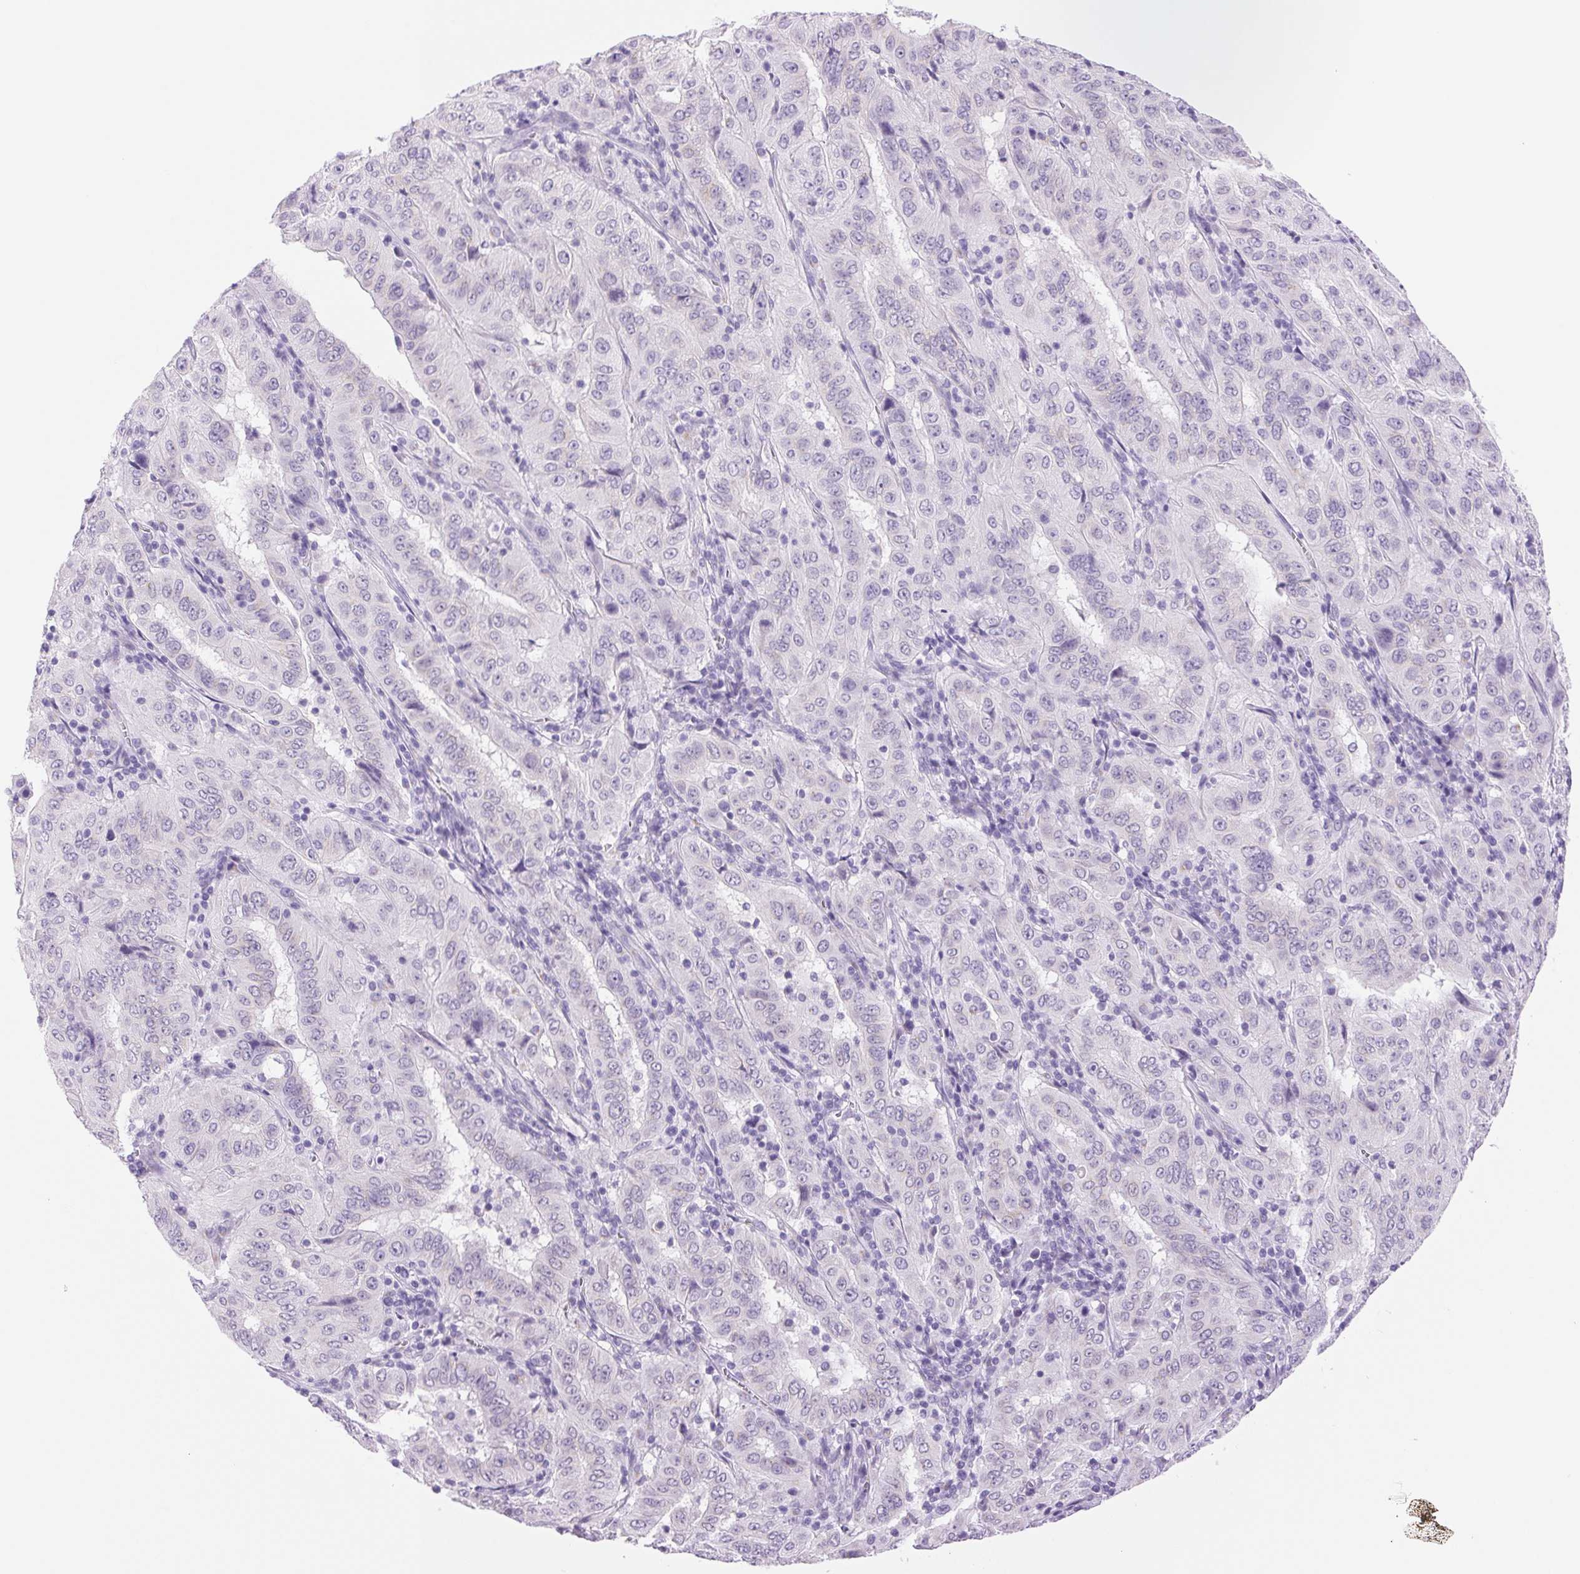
{"staining": {"intensity": "negative", "quantity": "none", "location": "none"}, "tissue": "pancreatic cancer", "cell_type": "Tumor cells", "image_type": "cancer", "snomed": [{"axis": "morphology", "description": "Adenocarcinoma, NOS"}, {"axis": "topography", "description": "Pancreas"}], "caption": "Immunohistochemistry (IHC) of pancreatic cancer (adenocarcinoma) exhibits no positivity in tumor cells. (DAB immunohistochemistry visualized using brightfield microscopy, high magnification).", "gene": "SERPINB3", "patient": {"sex": "male", "age": 63}}